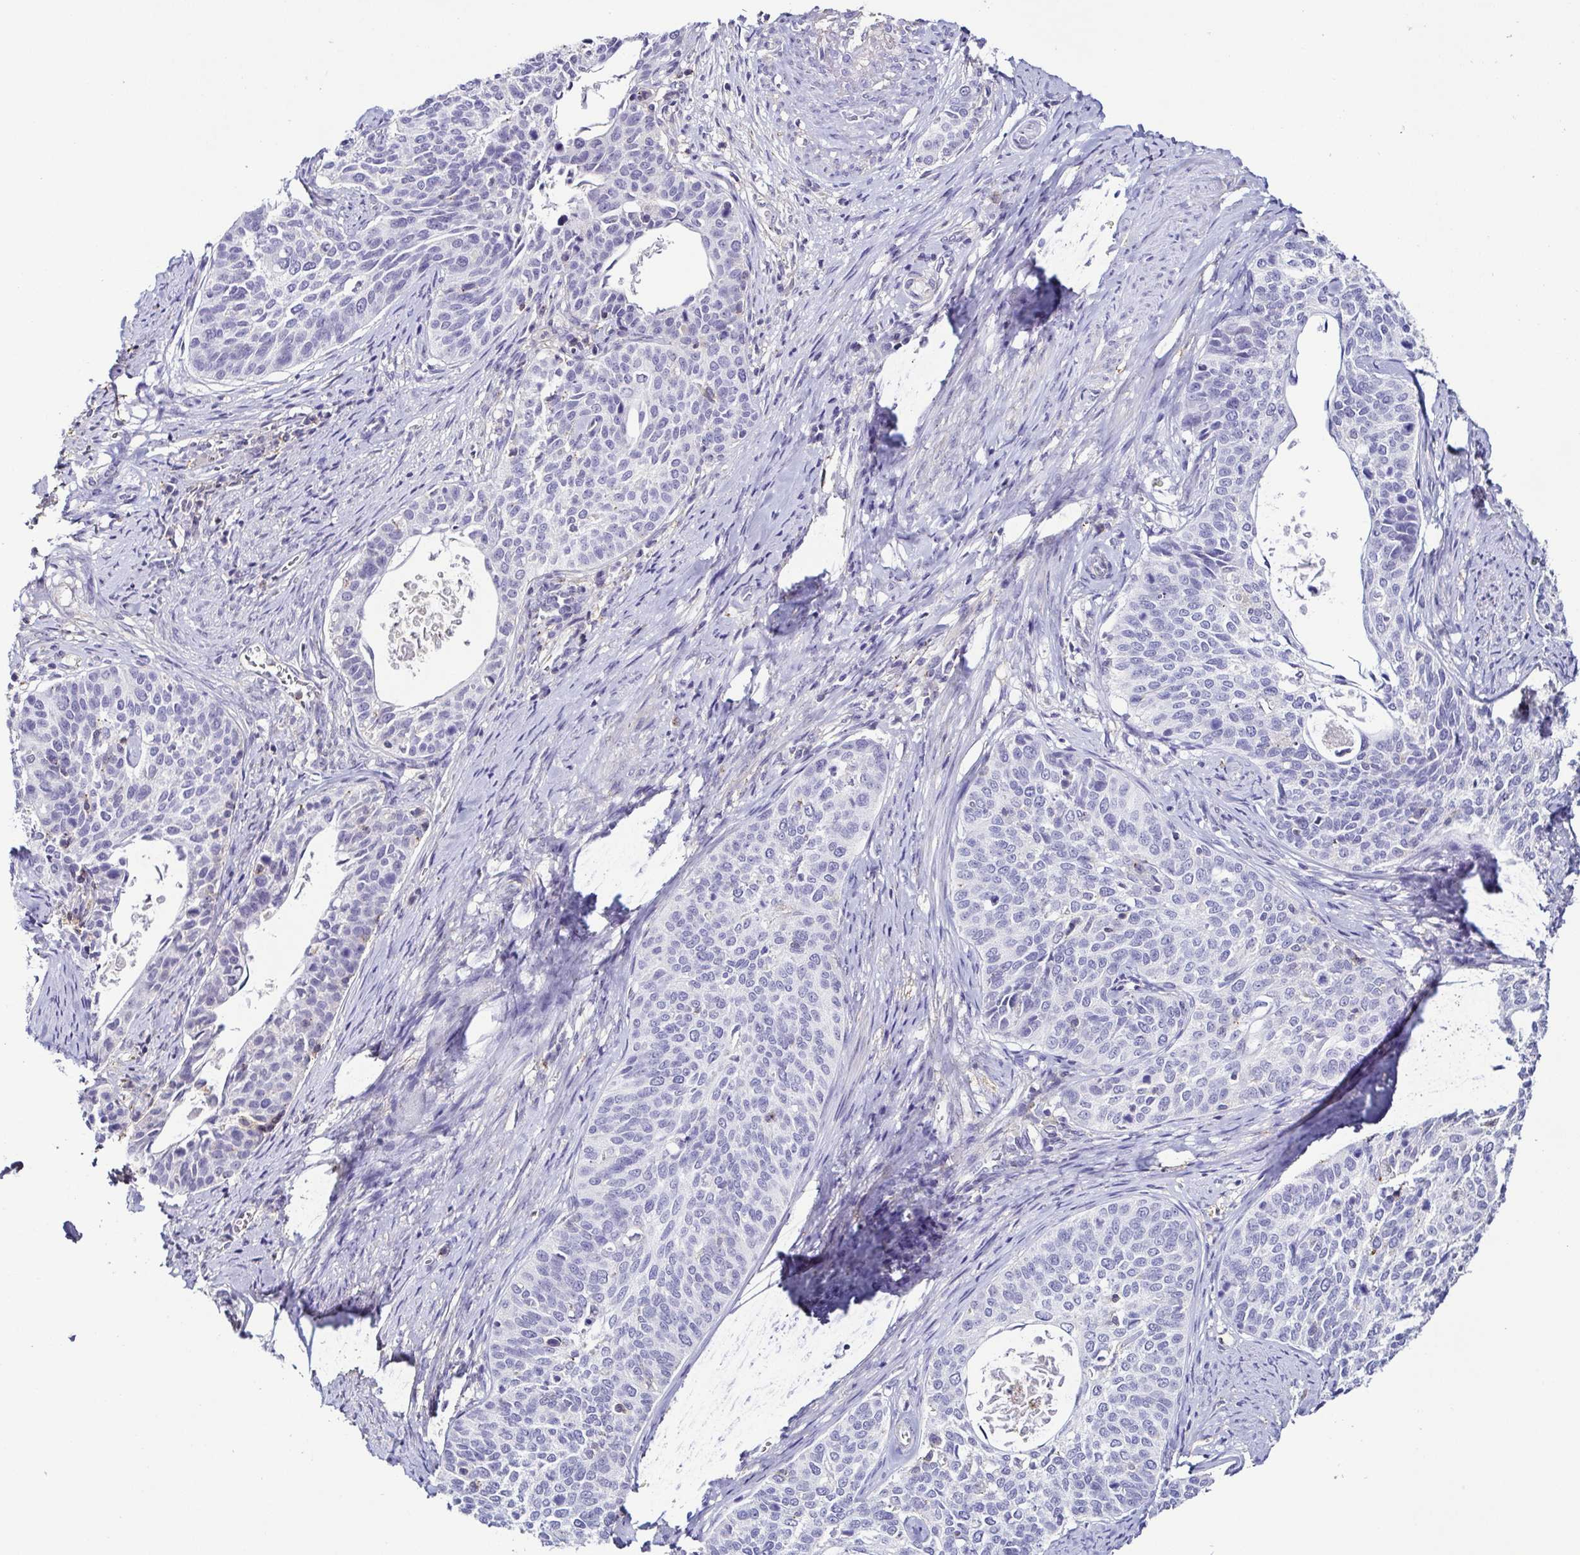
{"staining": {"intensity": "negative", "quantity": "none", "location": "none"}, "tissue": "cervical cancer", "cell_type": "Tumor cells", "image_type": "cancer", "snomed": [{"axis": "morphology", "description": "Squamous cell carcinoma, NOS"}, {"axis": "topography", "description": "Cervix"}], "caption": "The IHC histopathology image has no significant staining in tumor cells of cervical cancer (squamous cell carcinoma) tissue.", "gene": "TNNT2", "patient": {"sex": "female", "age": 69}}